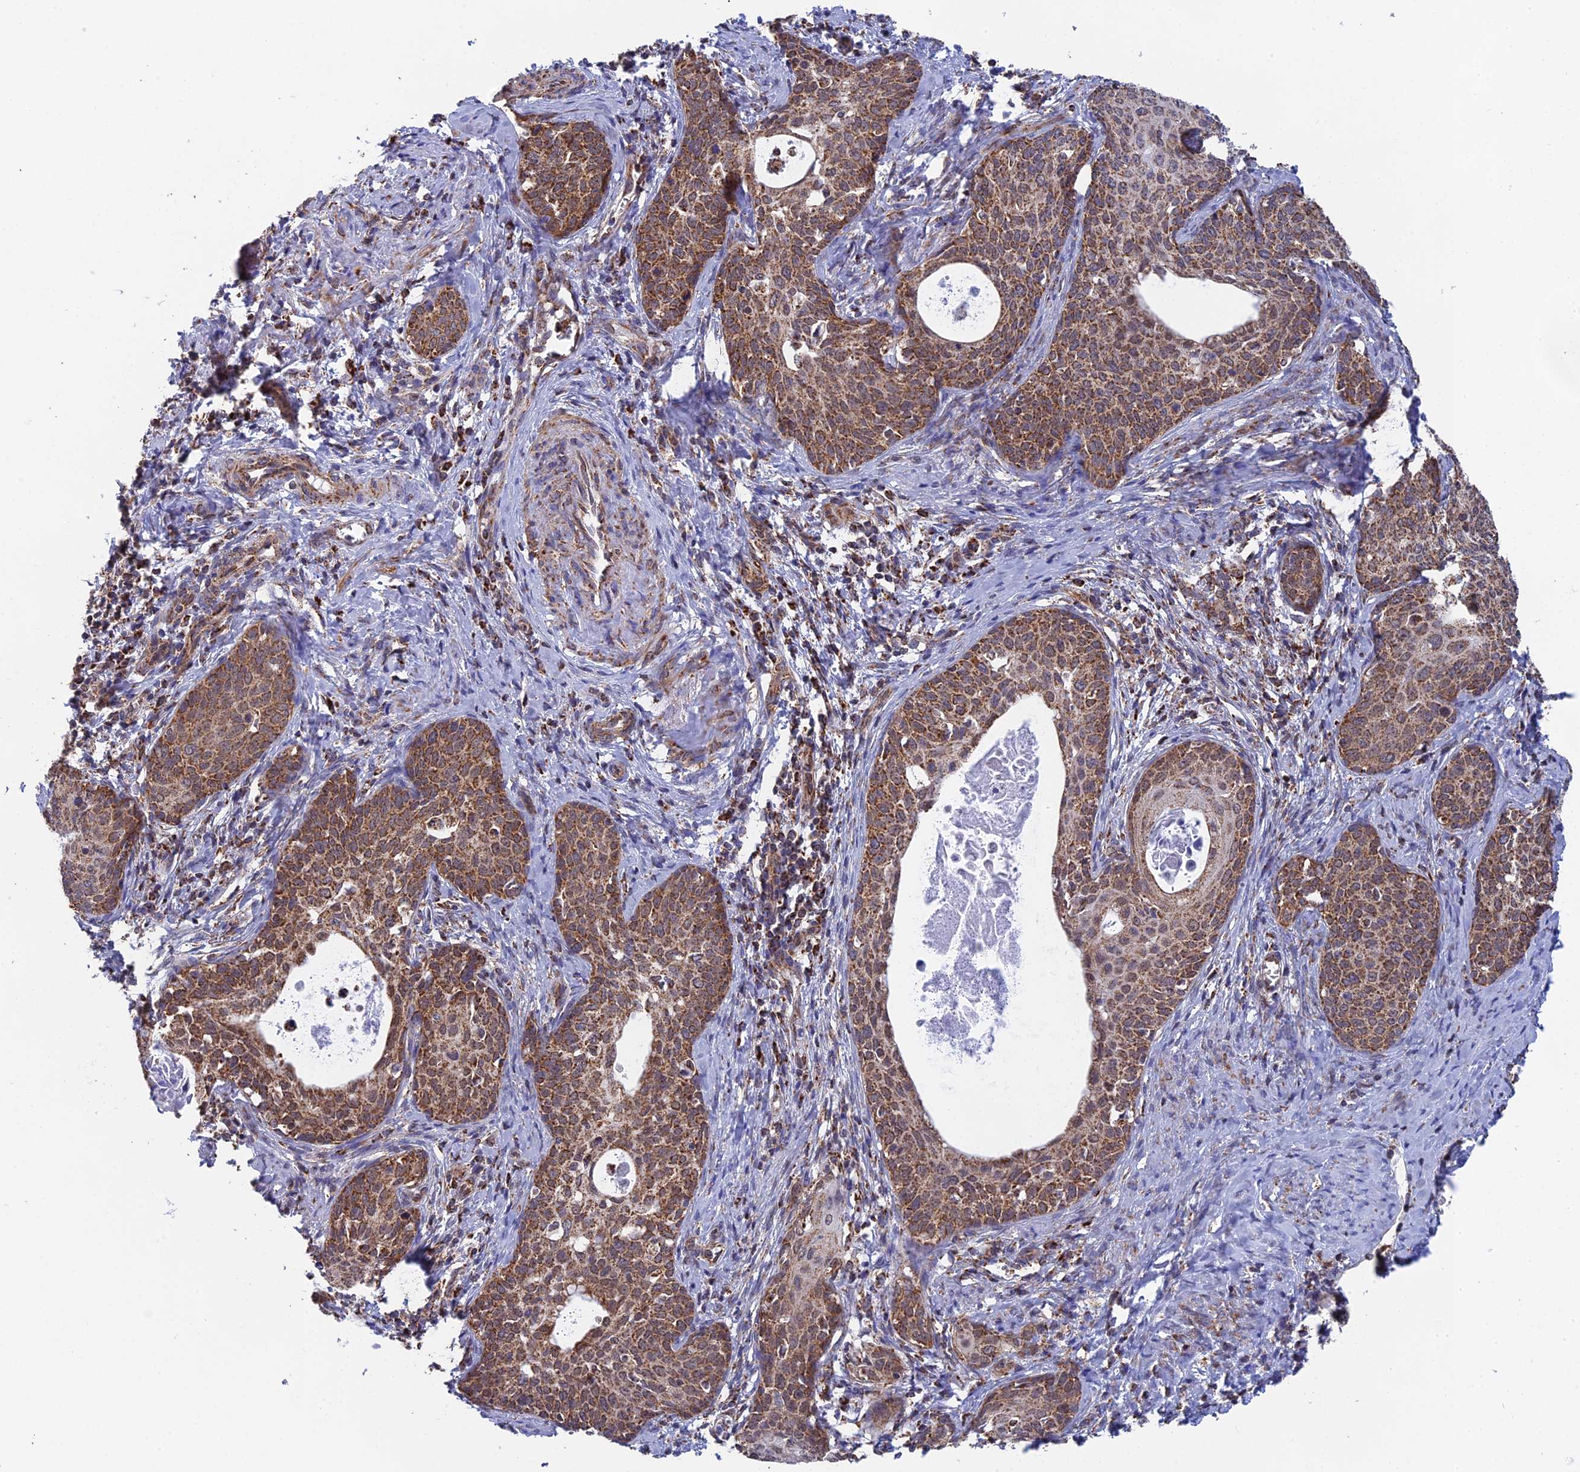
{"staining": {"intensity": "strong", "quantity": ">75%", "location": "cytoplasmic/membranous"}, "tissue": "cervical cancer", "cell_type": "Tumor cells", "image_type": "cancer", "snomed": [{"axis": "morphology", "description": "Squamous cell carcinoma, NOS"}, {"axis": "topography", "description": "Cervix"}], "caption": "This is an image of IHC staining of squamous cell carcinoma (cervical), which shows strong expression in the cytoplasmic/membranous of tumor cells.", "gene": "CDC16", "patient": {"sex": "female", "age": 52}}